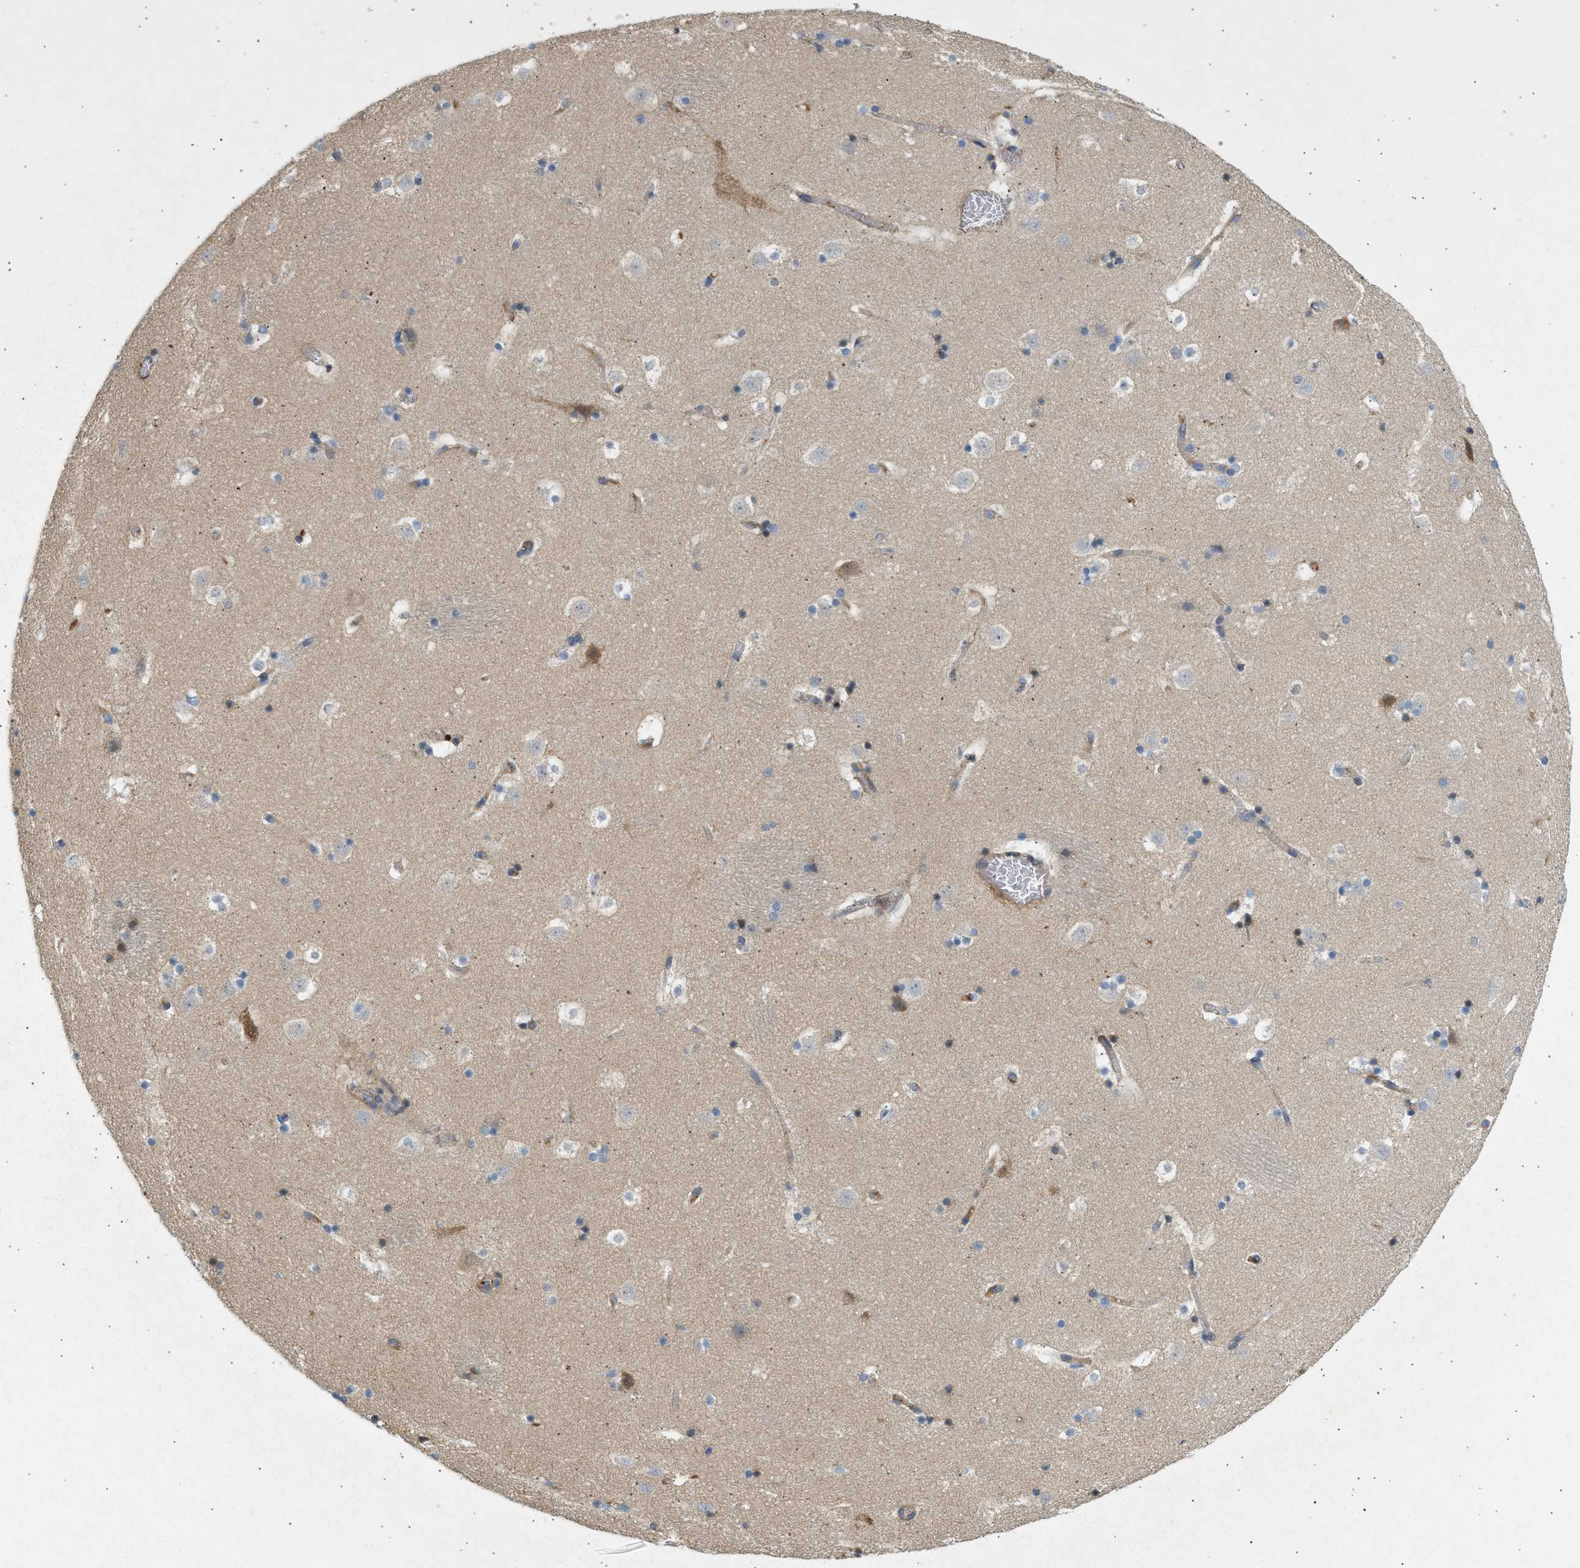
{"staining": {"intensity": "weak", "quantity": "<25%", "location": "cytoplasmic/membranous"}, "tissue": "caudate", "cell_type": "Glial cells", "image_type": "normal", "snomed": [{"axis": "morphology", "description": "Normal tissue, NOS"}, {"axis": "topography", "description": "Lateral ventricle wall"}], "caption": "Immunohistochemical staining of normal human caudate shows no significant expression in glial cells.", "gene": "F8", "patient": {"sex": "male", "age": 45}}